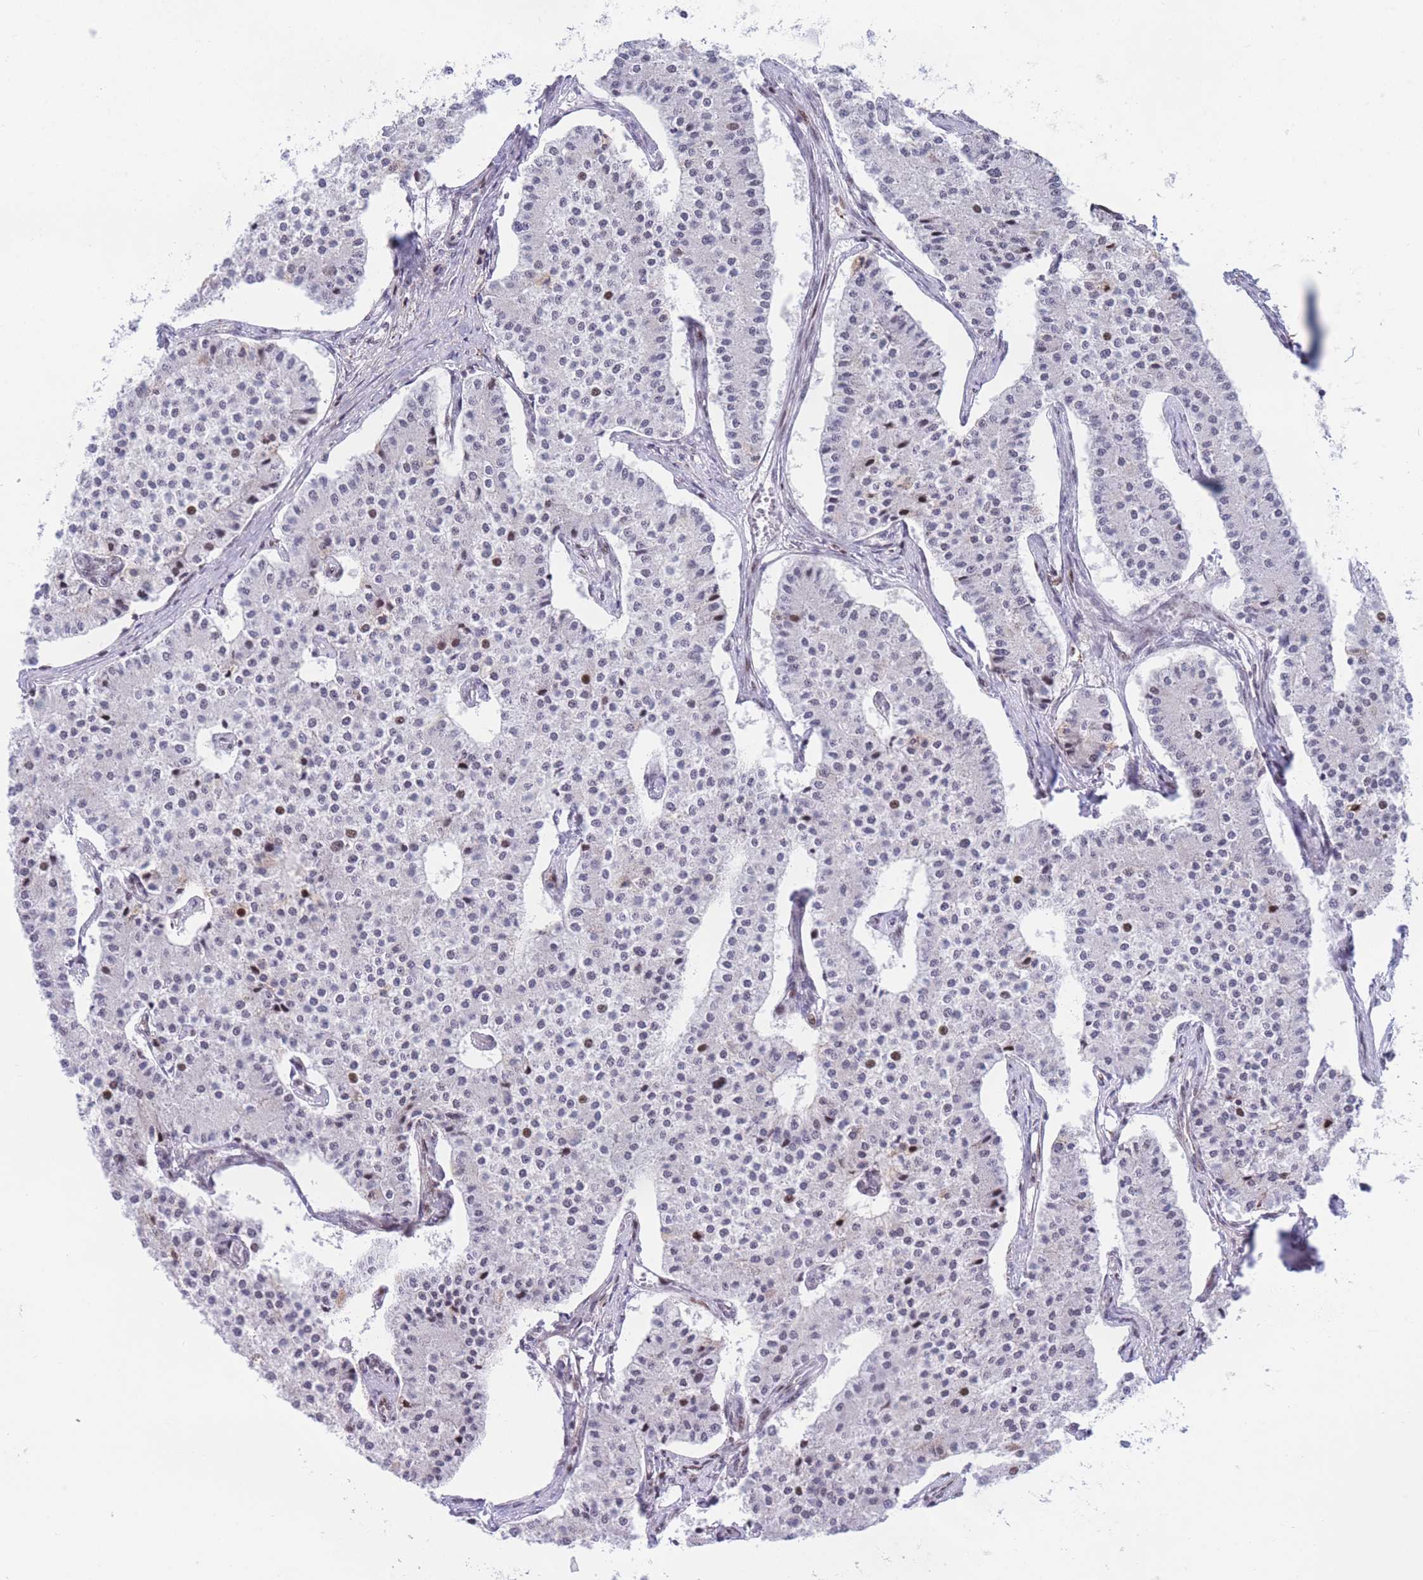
{"staining": {"intensity": "strong", "quantity": "<25%", "location": "nuclear"}, "tissue": "carcinoid", "cell_type": "Tumor cells", "image_type": "cancer", "snomed": [{"axis": "morphology", "description": "Carcinoid, malignant, NOS"}, {"axis": "topography", "description": "Colon"}], "caption": "The histopathology image exhibits staining of carcinoid, revealing strong nuclear protein staining (brown color) within tumor cells.", "gene": "DNAJC3", "patient": {"sex": "female", "age": 52}}